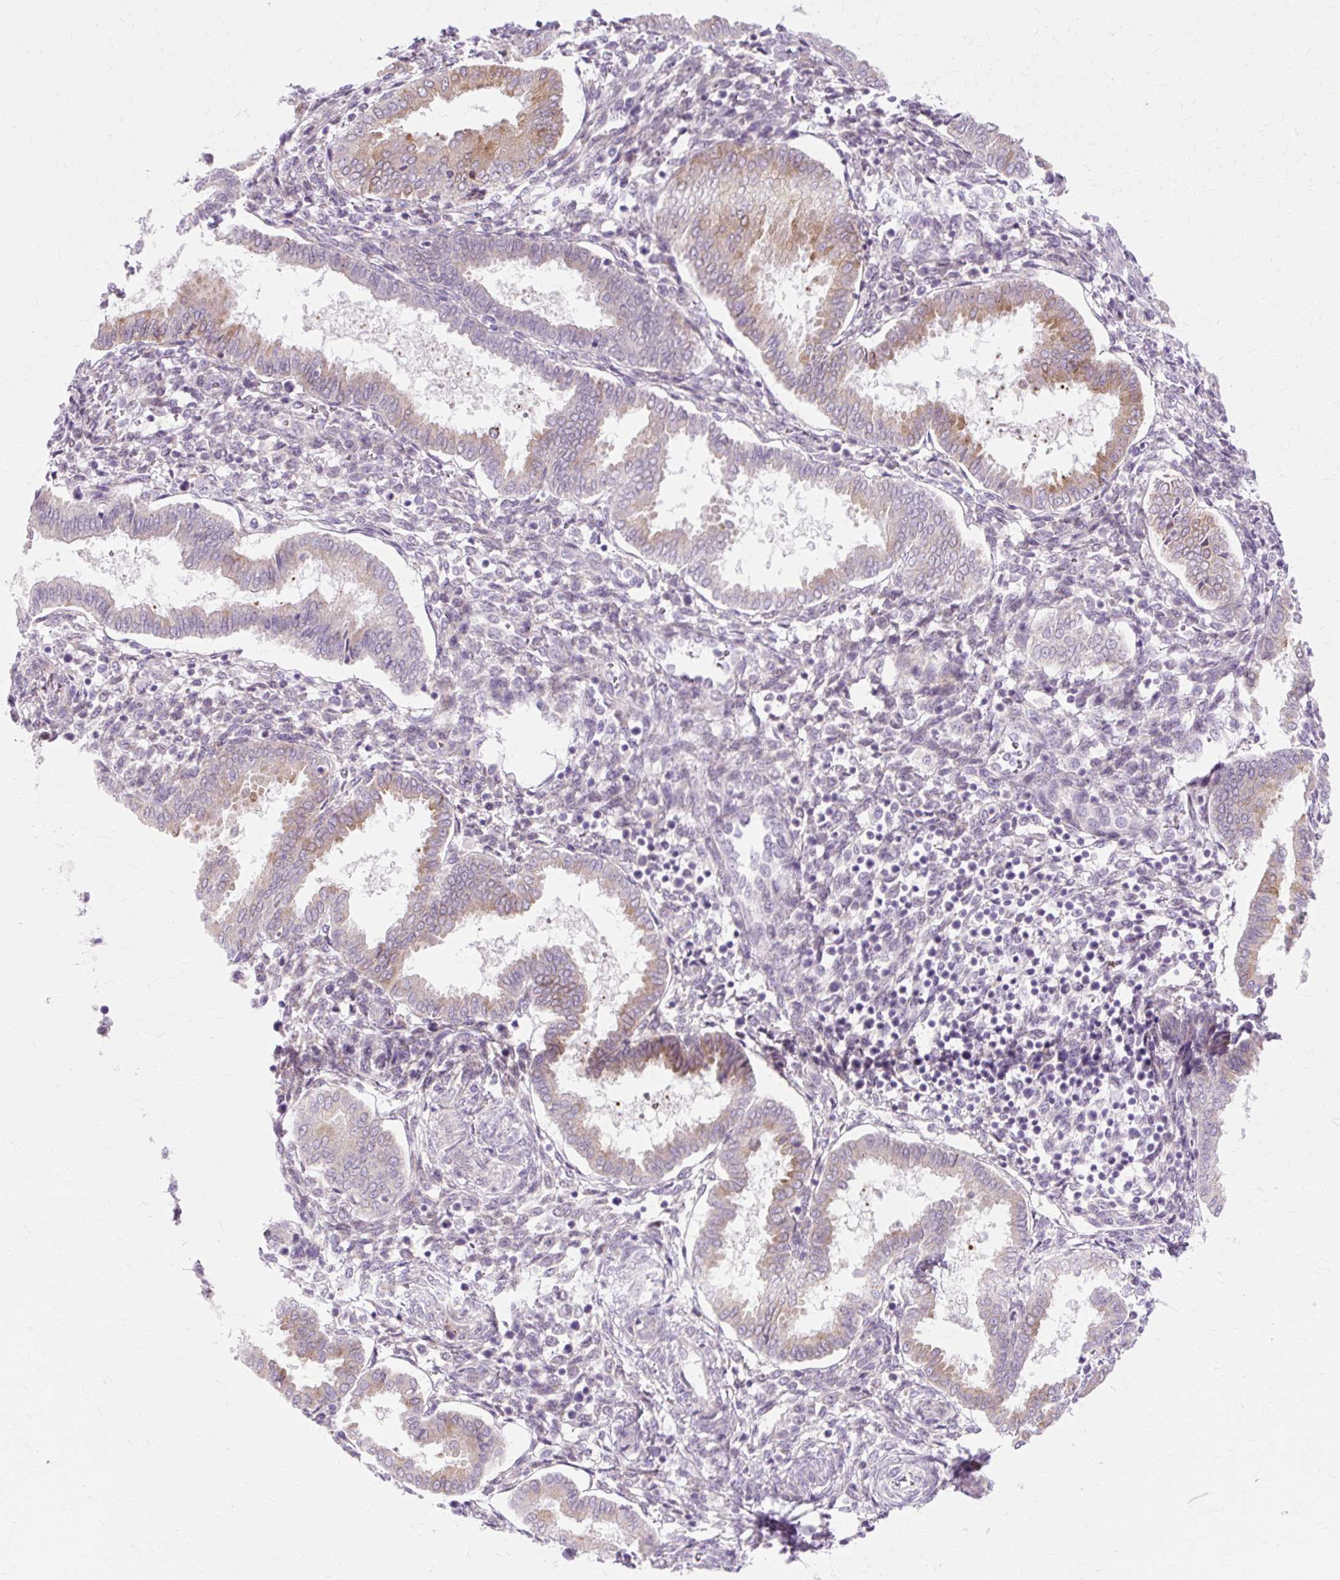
{"staining": {"intensity": "negative", "quantity": "none", "location": "none"}, "tissue": "endometrium", "cell_type": "Cells in endometrial stroma", "image_type": "normal", "snomed": [{"axis": "morphology", "description": "Normal tissue, NOS"}, {"axis": "topography", "description": "Endometrium"}], "caption": "The photomicrograph displays no significant expression in cells in endometrial stroma of endometrium.", "gene": "ZNF35", "patient": {"sex": "female", "age": 24}}